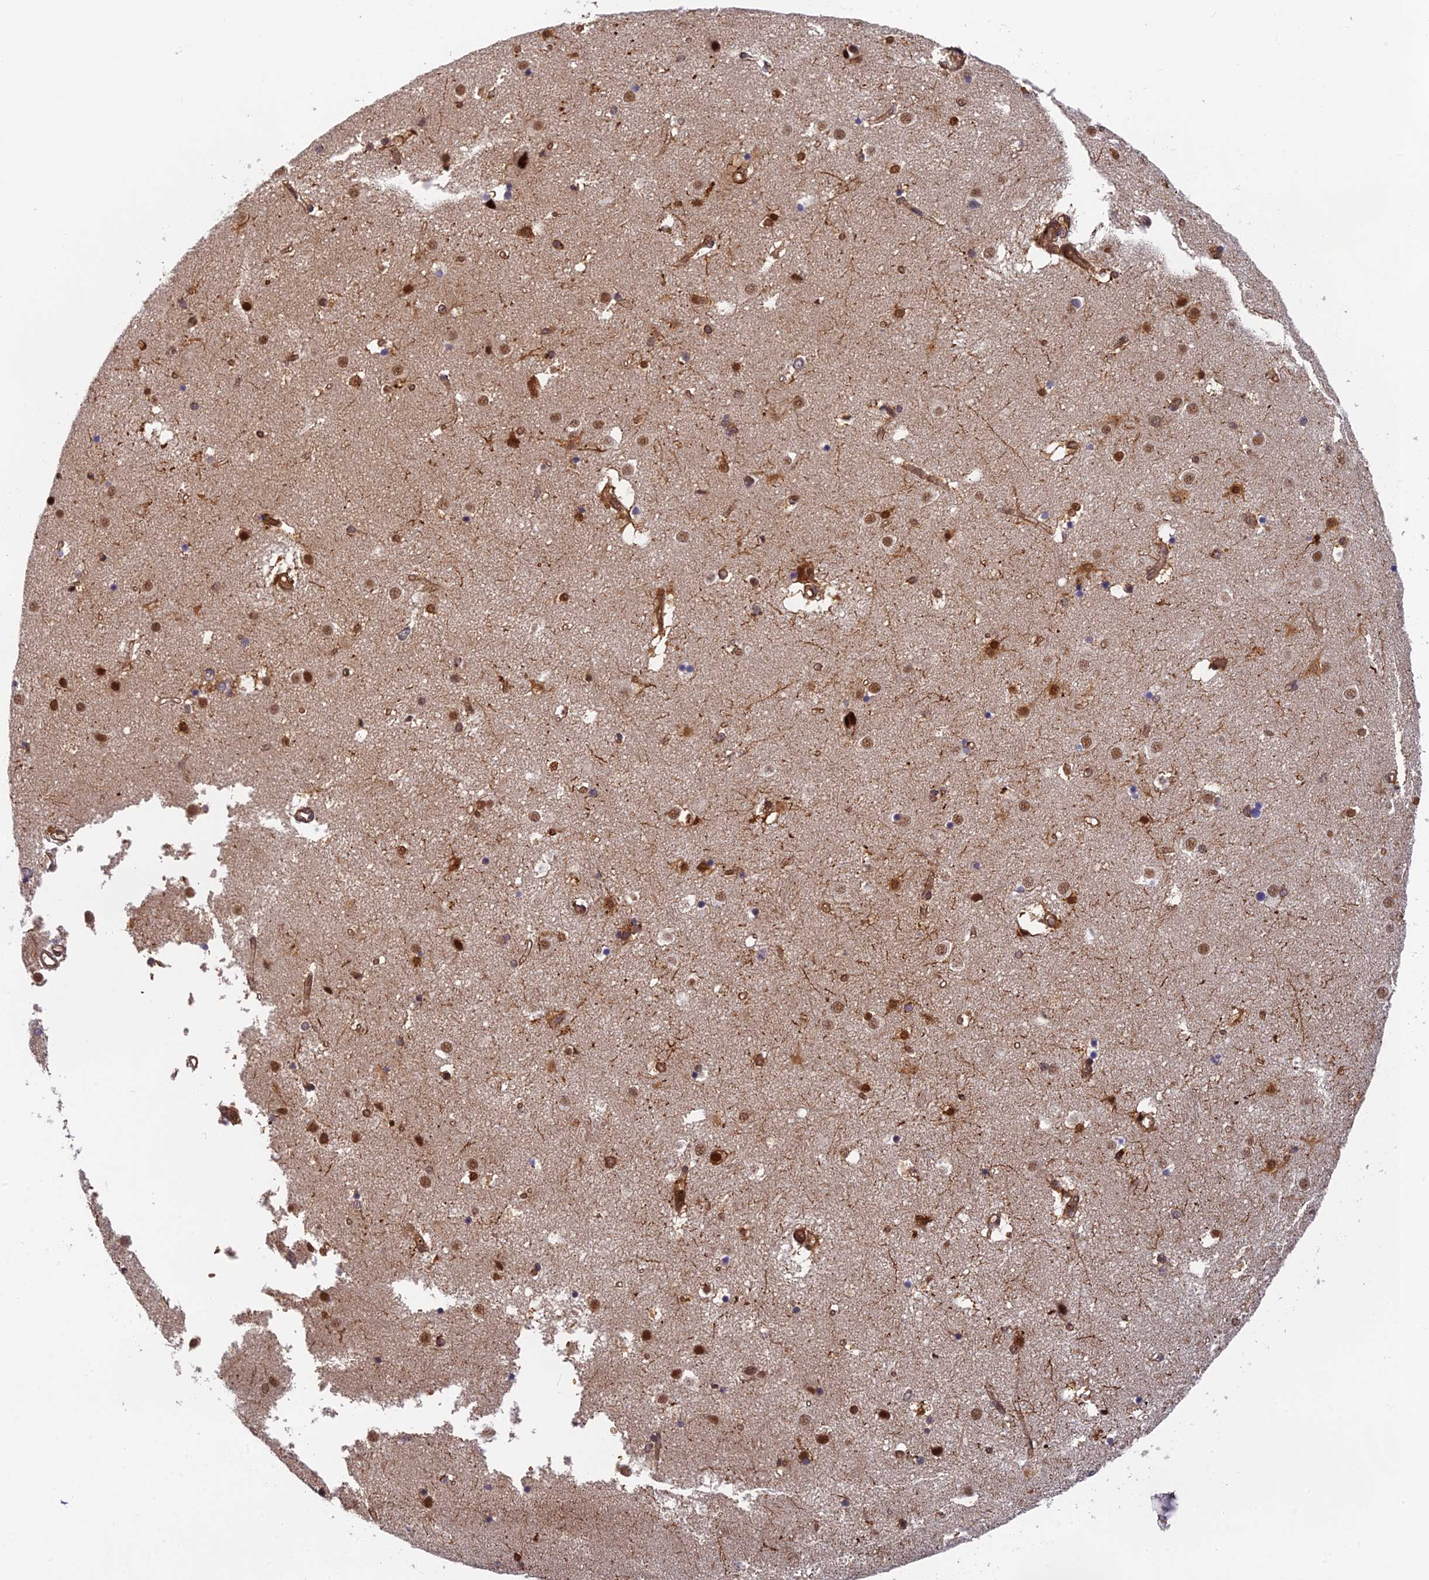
{"staining": {"intensity": "strong", "quantity": "25%-75%", "location": "nuclear"}, "tissue": "caudate", "cell_type": "Glial cells", "image_type": "normal", "snomed": [{"axis": "morphology", "description": "Normal tissue, NOS"}, {"axis": "topography", "description": "Lateral ventricle wall"}], "caption": "Glial cells reveal strong nuclear staining in approximately 25%-75% of cells in benign caudate.", "gene": "OSBPL1A", "patient": {"sex": "male", "age": 70}}